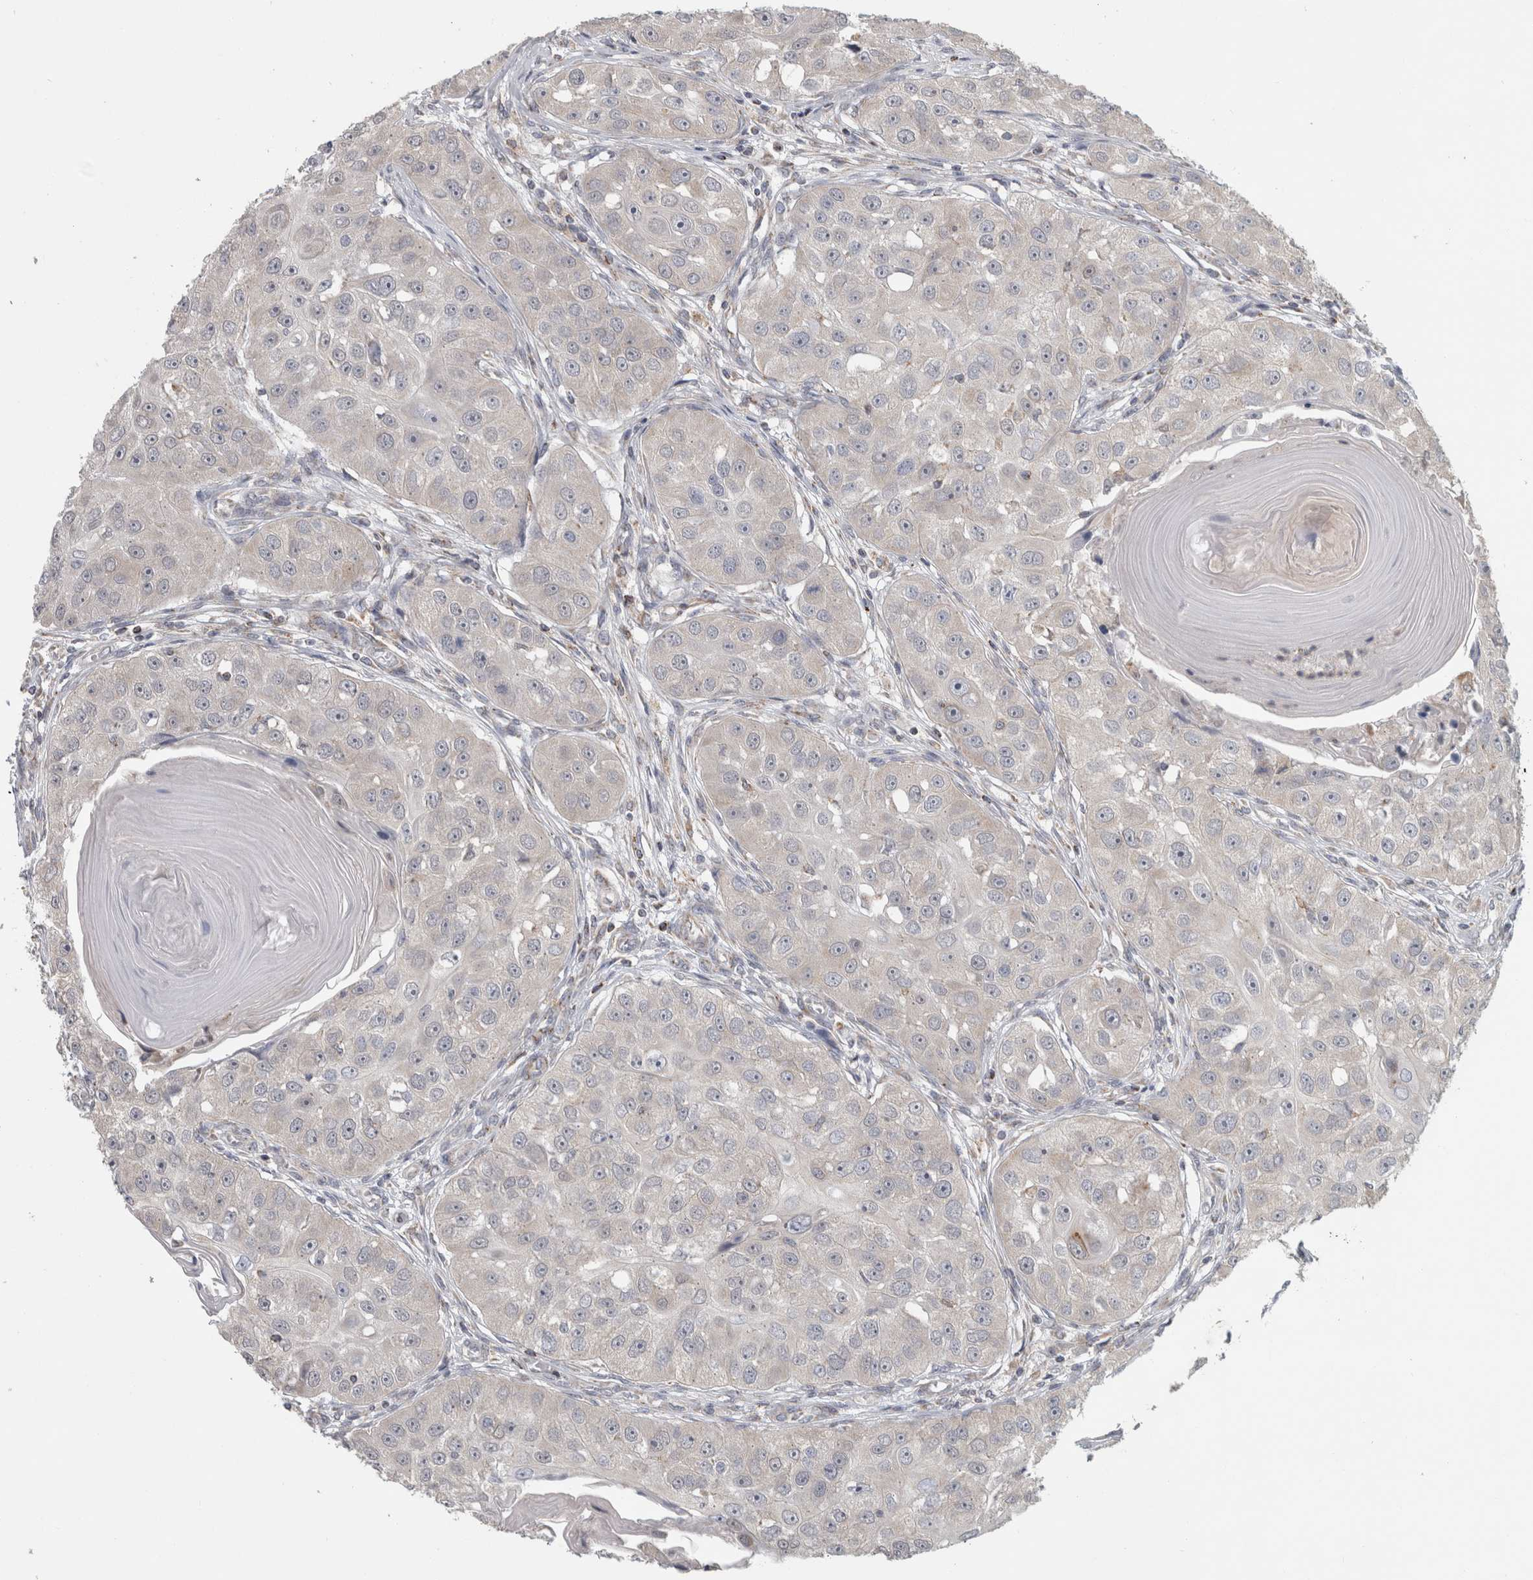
{"staining": {"intensity": "negative", "quantity": "none", "location": "none"}, "tissue": "head and neck cancer", "cell_type": "Tumor cells", "image_type": "cancer", "snomed": [{"axis": "morphology", "description": "Normal tissue, NOS"}, {"axis": "morphology", "description": "Squamous cell carcinoma, NOS"}, {"axis": "topography", "description": "Skeletal muscle"}, {"axis": "topography", "description": "Head-Neck"}], "caption": "DAB immunohistochemical staining of human squamous cell carcinoma (head and neck) exhibits no significant positivity in tumor cells.", "gene": "RAB18", "patient": {"sex": "male", "age": 51}}